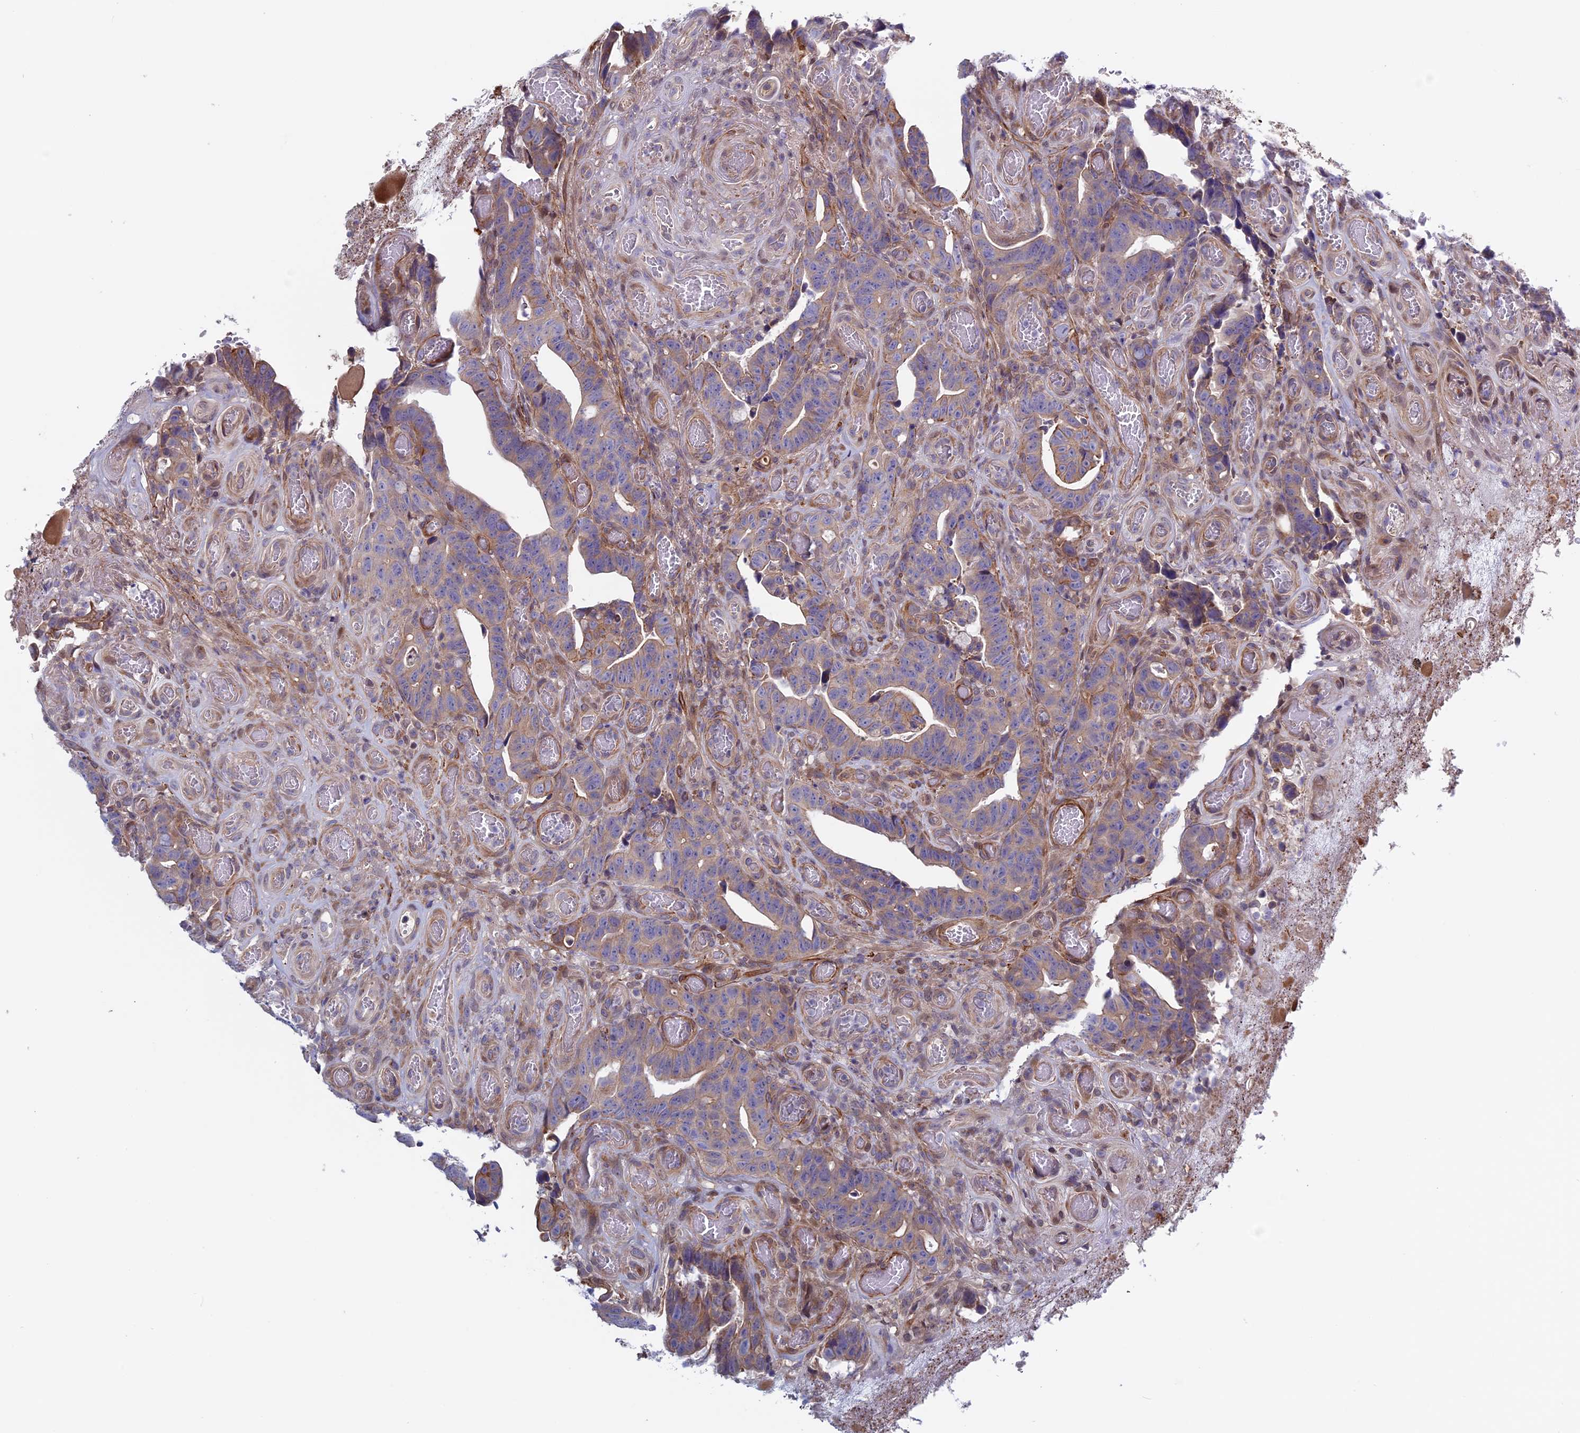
{"staining": {"intensity": "moderate", "quantity": "25%-75%", "location": "cytoplasmic/membranous"}, "tissue": "colorectal cancer", "cell_type": "Tumor cells", "image_type": "cancer", "snomed": [{"axis": "morphology", "description": "Adenocarcinoma, NOS"}, {"axis": "topography", "description": "Colon"}], "caption": "Immunohistochemistry (IHC) photomicrograph of neoplastic tissue: adenocarcinoma (colorectal) stained using immunohistochemistry (IHC) demonstrates medium levels of moderate protein expression localized specifically in the cytoplasmic/membranous of tumor cells, appearing as a cytoplasmic/membranous brown color.", "gene": "FADS1", "patient": {"sex": "female", "age": 82}}